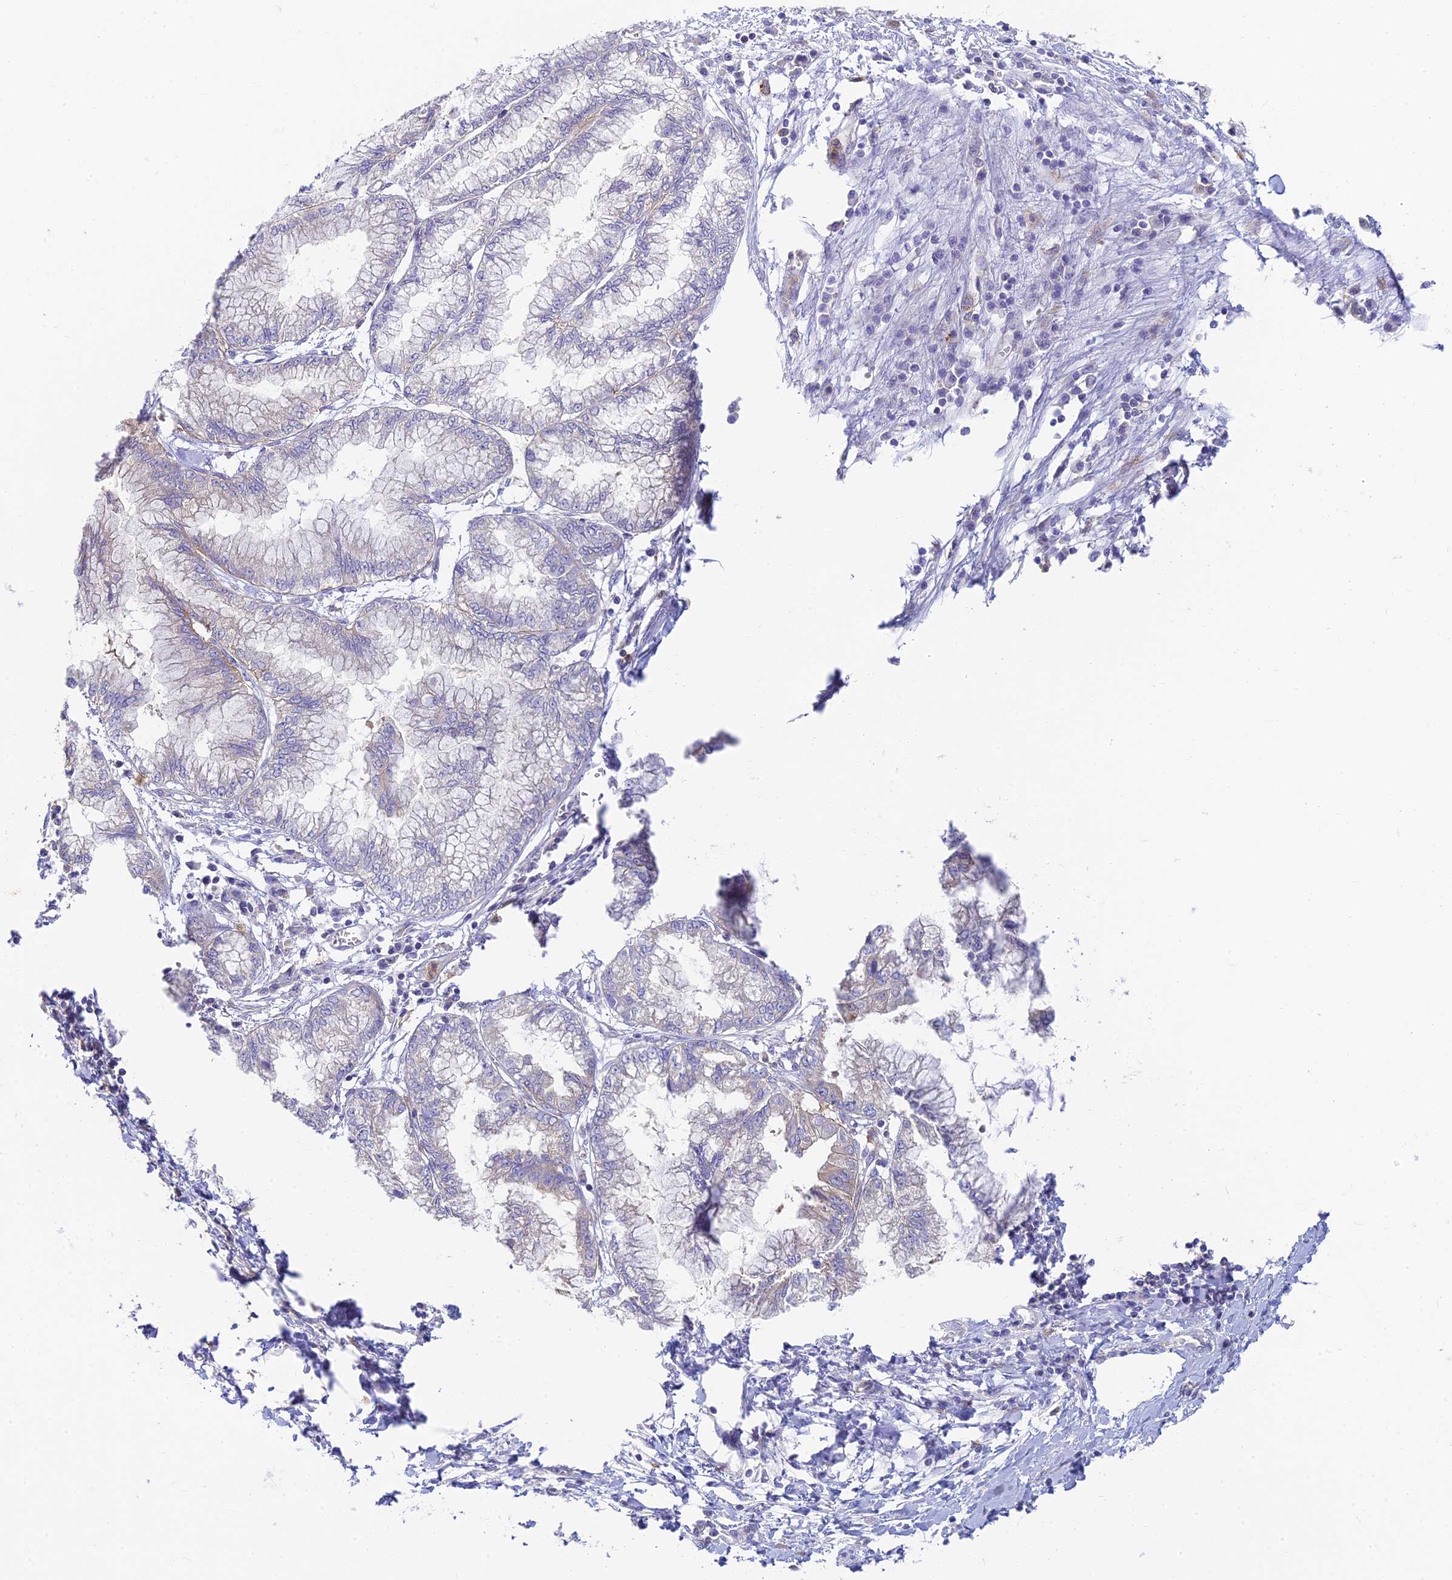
{"staining": {"intensity": "weak", "quantity": "<25%", "location": "cytoplasmic/membranous"}, "tissue": "pancreatic cancer", "cell_type": "Tumor cells", "image_type": "cancer", "snomed": [{"axis": "morphology", "description": "Adenocarcinoma, NOS"}, {"axis": "topography", "description": "Pancreas"}], "caption": "Human pancreatic cancer (adenocarcinoma) stained for a protein using immunohistochemistry exhibits no expression in tumor cells.", "gene": "STRN4", "patient": {"sex": "male", "age": 73}}